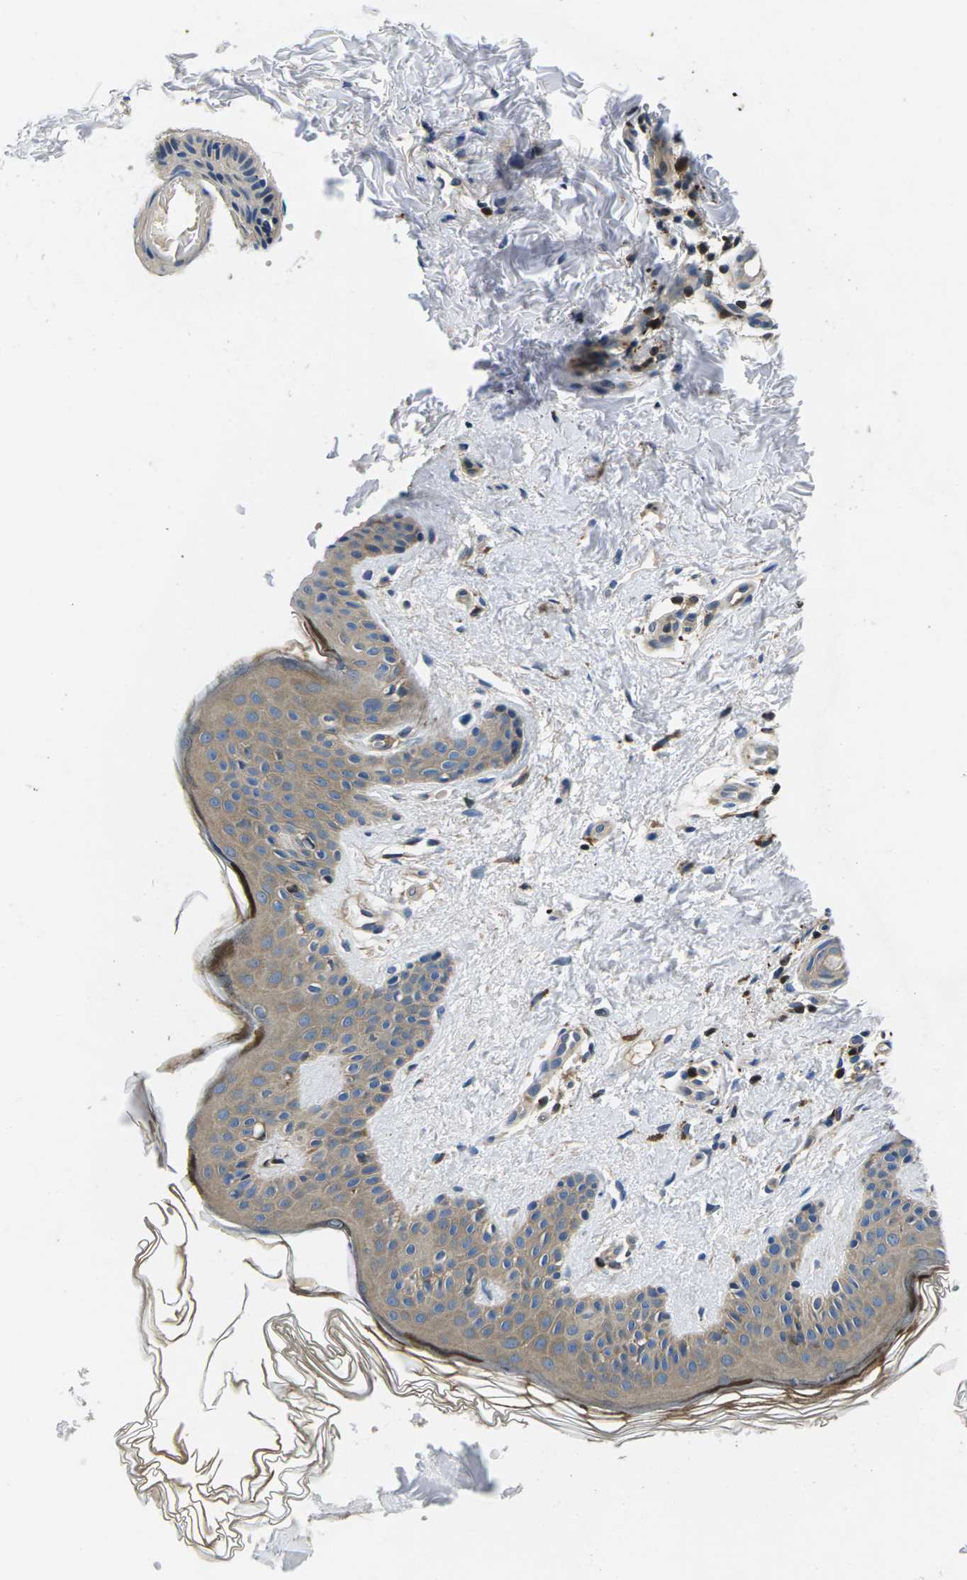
{"staining": {"intensity": "weak", "quantity": "<25%", "location": "cytoplasmic/membranous"}, "tissue": "skin", "cell_type": "Fibroblasts", "image_type": "normal", "snomed": [{"axis": "morphology", "description": "Normal tissue, NOS"}, {"axis": "topography", "description": "Skin"}], "caption": "The micrograph shows no significant expression in fibroblasts of skin.", "gene": "PLCE1", "patient": {"sex": "male", "age": 40}}